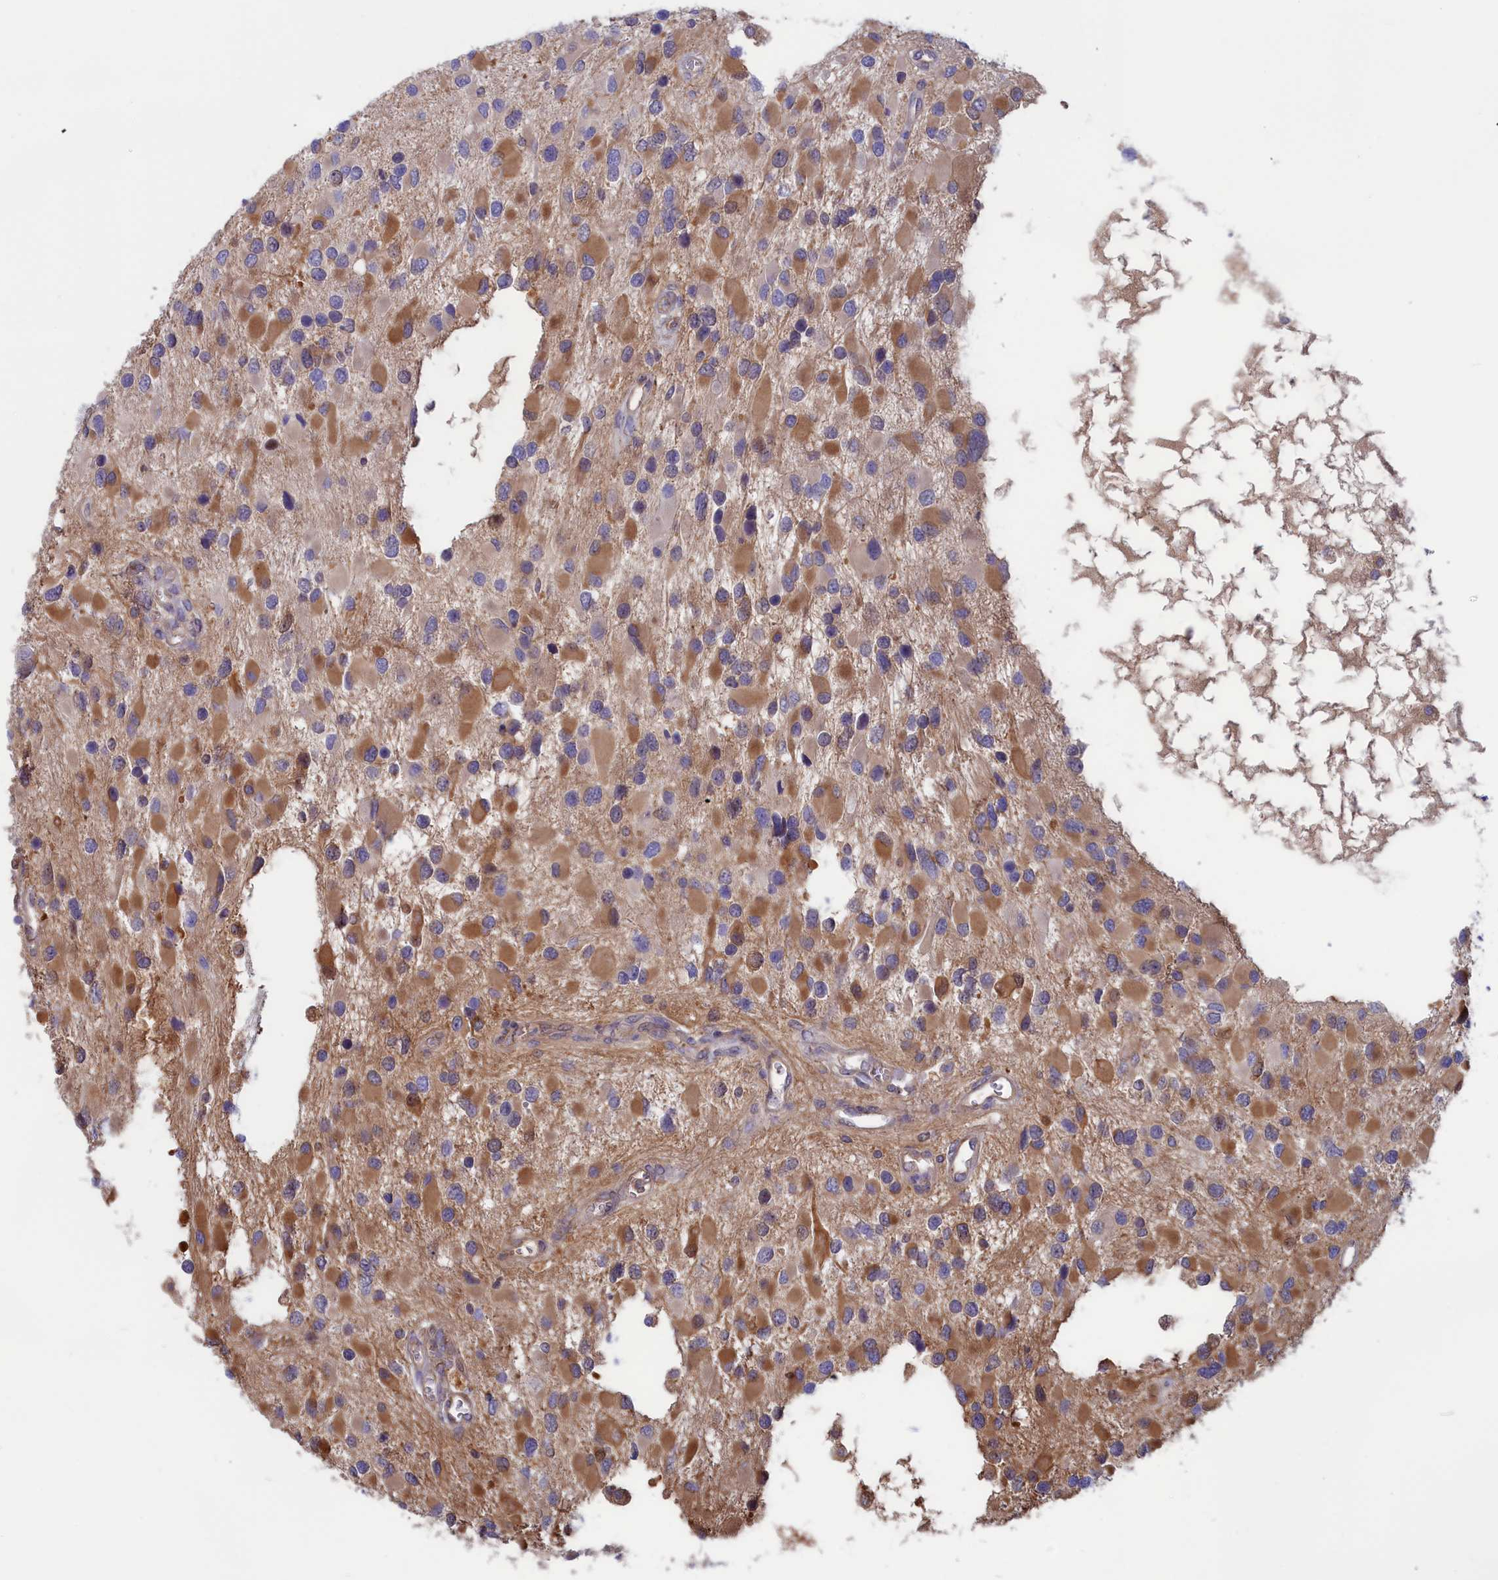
{"staining": {"intensity": "moderate", "quantity": "25%-75%", "location": "cytoplasmic/membranous"}, "tissue": "glioma", "cell_type": "Tumor cells", "image_type": "cancer", "snomed": [{"axis": "morphology", "description": "Glioma, malignant, High grade"}, {"axis": "topography", "description": "Brain"}], "caption": "High-grade glioma (malignant) stained with a protein marker reveals moderate staining in tumor cells.", "gene": "SYNDIG1L", "patient": {"sex": "male", "age": 53}}